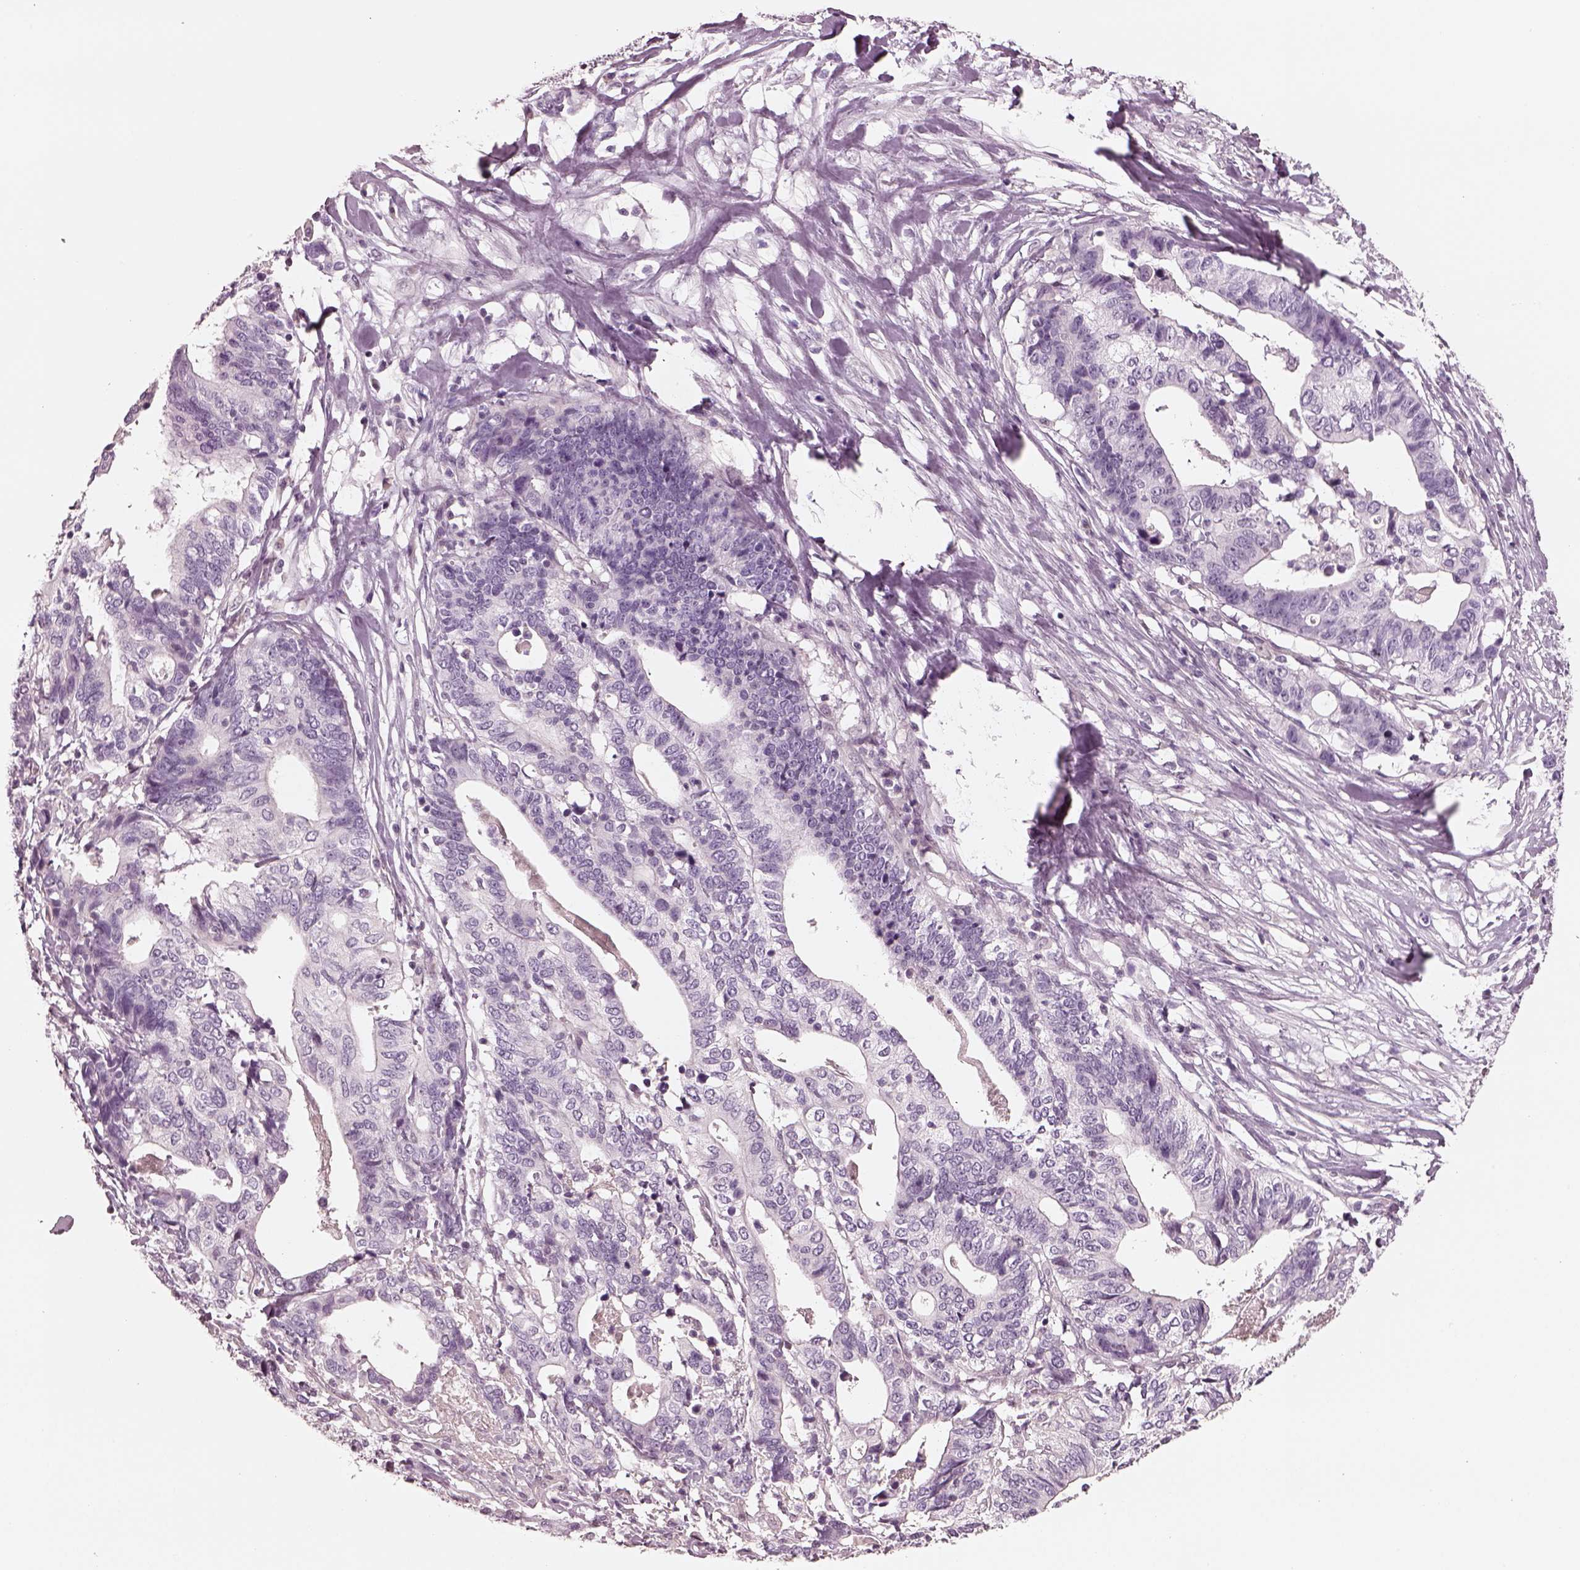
{"staining": {"intensity": "negative", "quantity": "none", "location": "none"}, "tissue": "stomach cancer", "cell_type": "Tumor cells", "image_type": "cancer", "snomed": [{"axis": "morphology", "description": "Adenocarcinoma, NOS"}, {"axis": "topography", "description": "Stomach, upper"}], "caption": "Protein analysis of stomach cancer reveals no significant positivity in tumor cells.", "gene": "EGR4", "patient": {"sex": "female", "age": 67}}